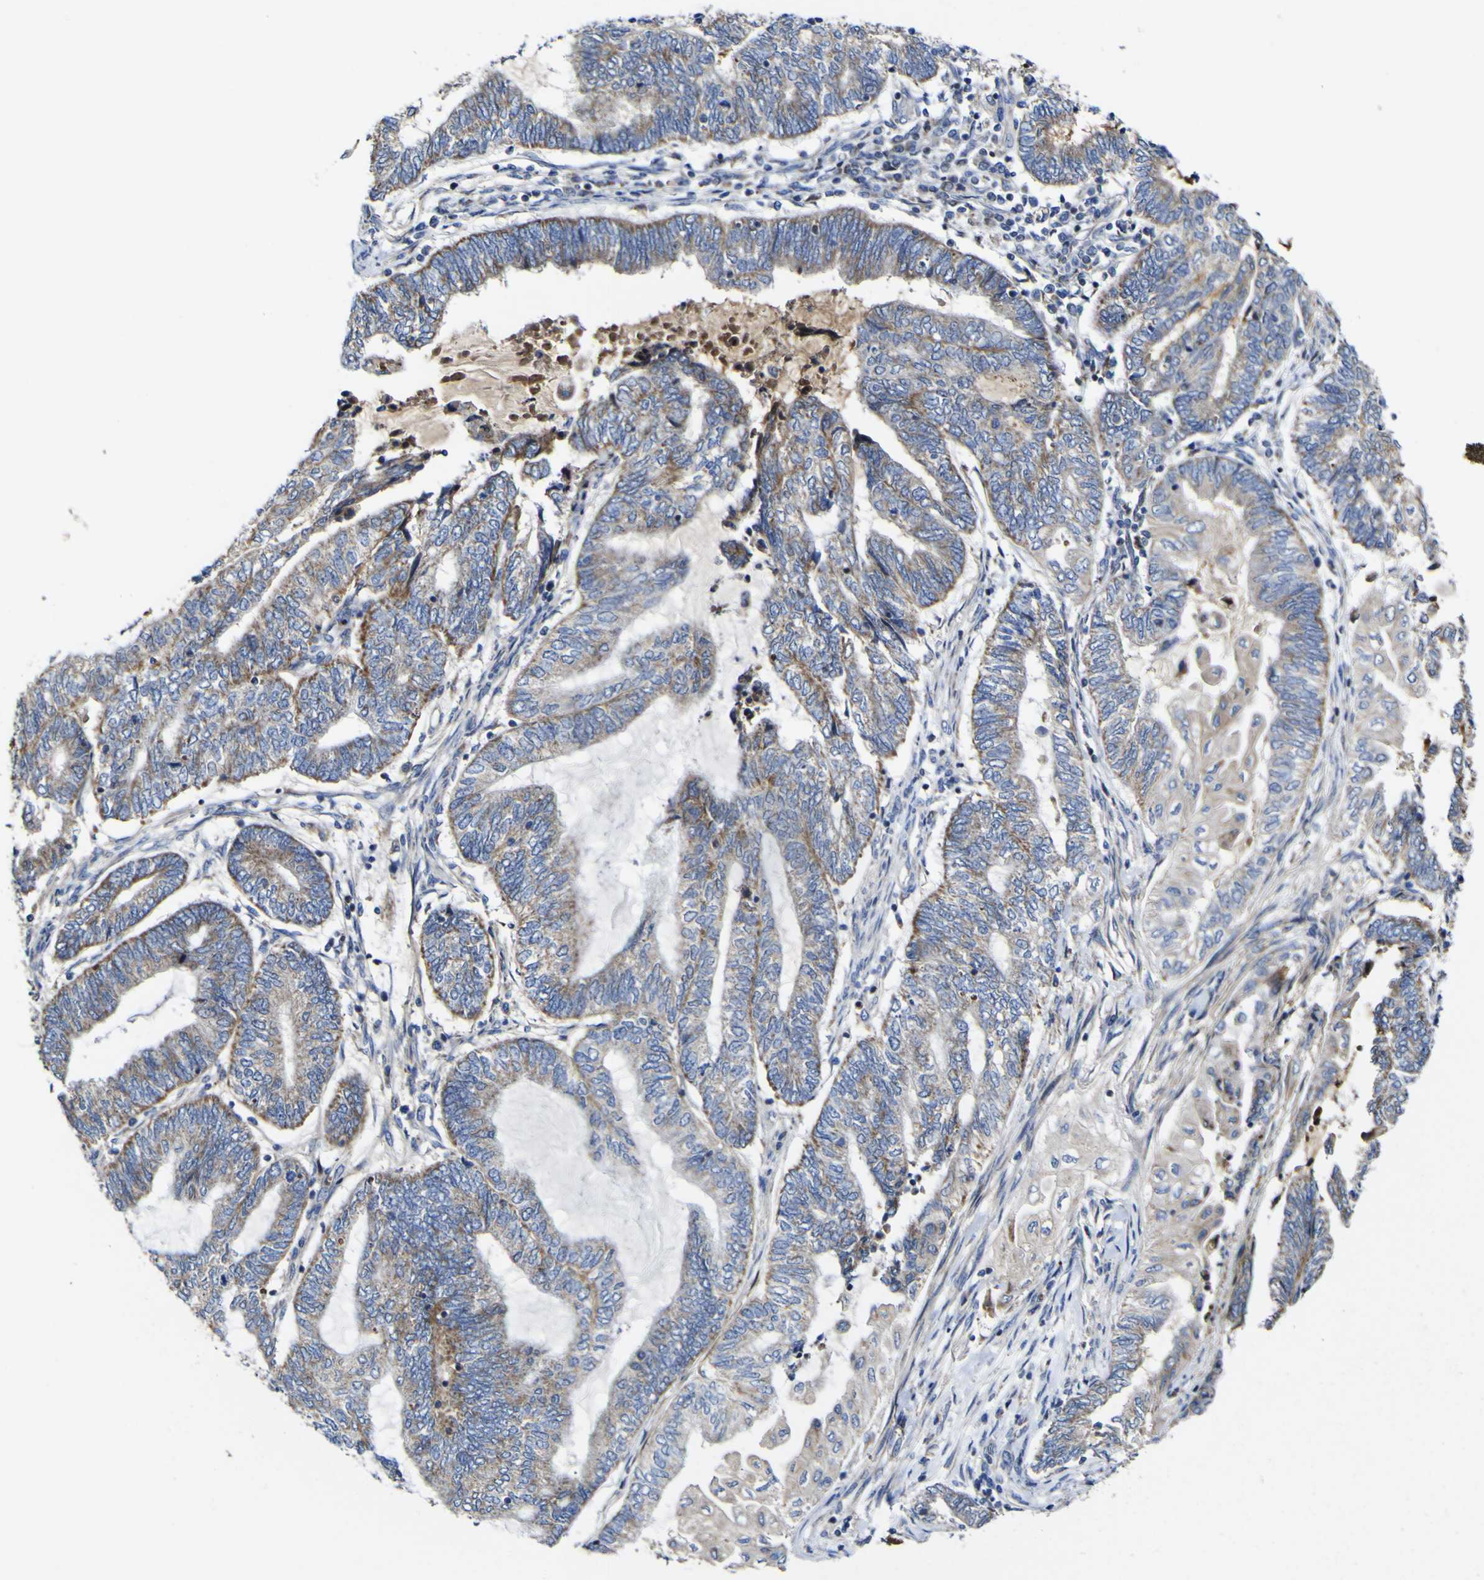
{"staining": {"intensity": "moderate", "quantity": ">75%", "location": "cytoplasmic/membranous"}, "tissue": "endometrial cancer", "cell_type": "Tumor cells", "image_type": "cancer", "snomed": [{"axis": "morphology", "description": "Adenocarcinoma, NOS"}, {"axis": "topography", "description": "Uterus"}, {"axis": "topography", "description": "Endometrium"}], "caption": "DAB immunohistochemical staining of endometrial cancer exhibits moderate cytoplasmic/membranous protein expression in about >75% of tumor cells.", "gene": "CCDC90B", "patient": {"sex": "female", "age": 70}}